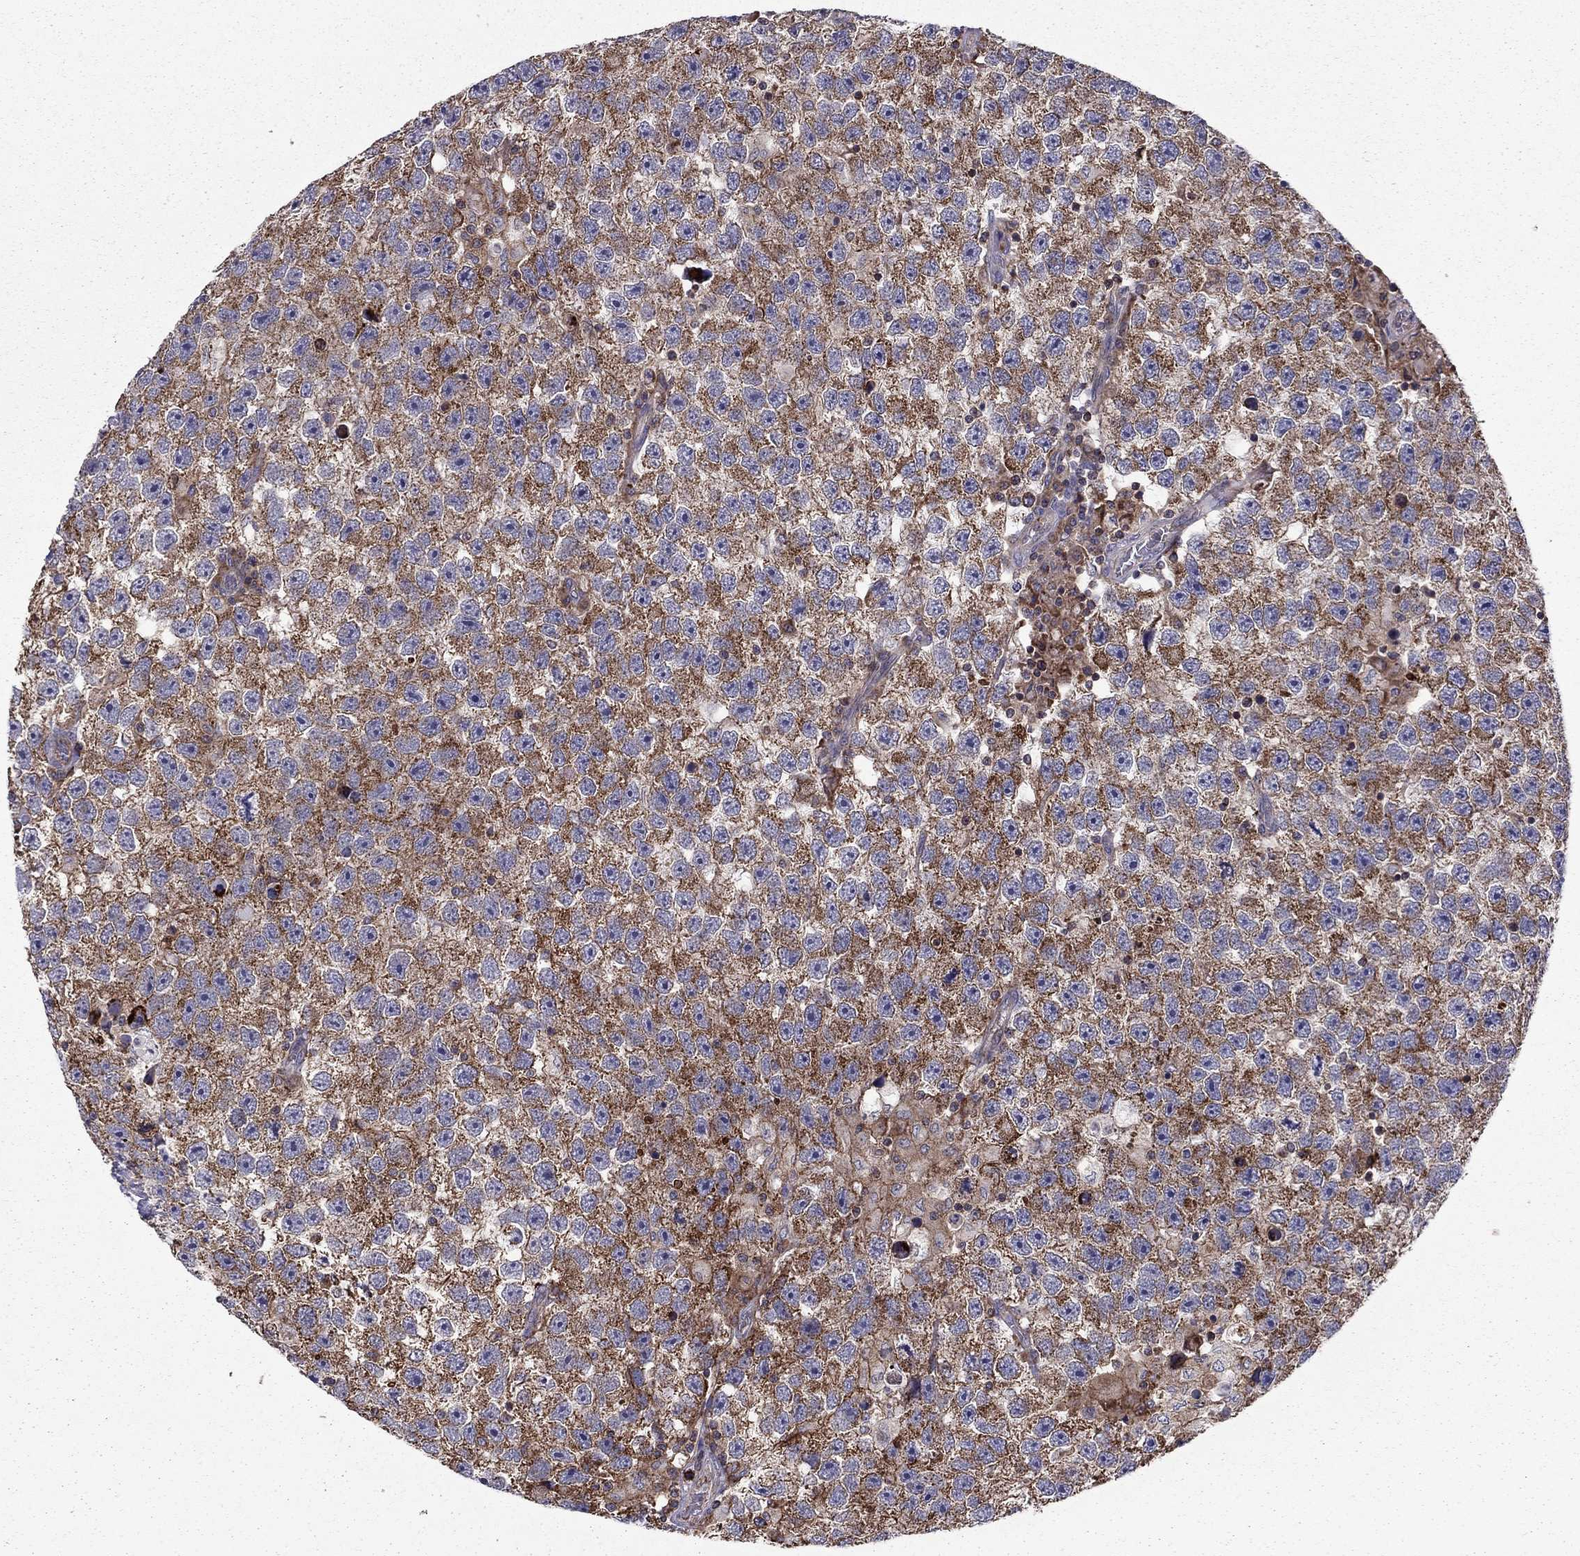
{"staining": {"intensity": "strong", "quantity": "<25%", "location": "cytoplasmic/membranous"}, "tissue": "testis cancer", "cell_type": "Tumor cells", "image_type": "cancer", "snomed": [{"axis": "morphology", "description": "Seminoma, NOS"}, {"axis": "topography", "description": "Testis"}], "caption": "A micrograph of human testis seminoma stained for a protein demonstrates strong cytoplasmic/membranous brown staining in tumor cells.", "gene": "ALG6", "patient": {"sex": "male", "age": 26}}